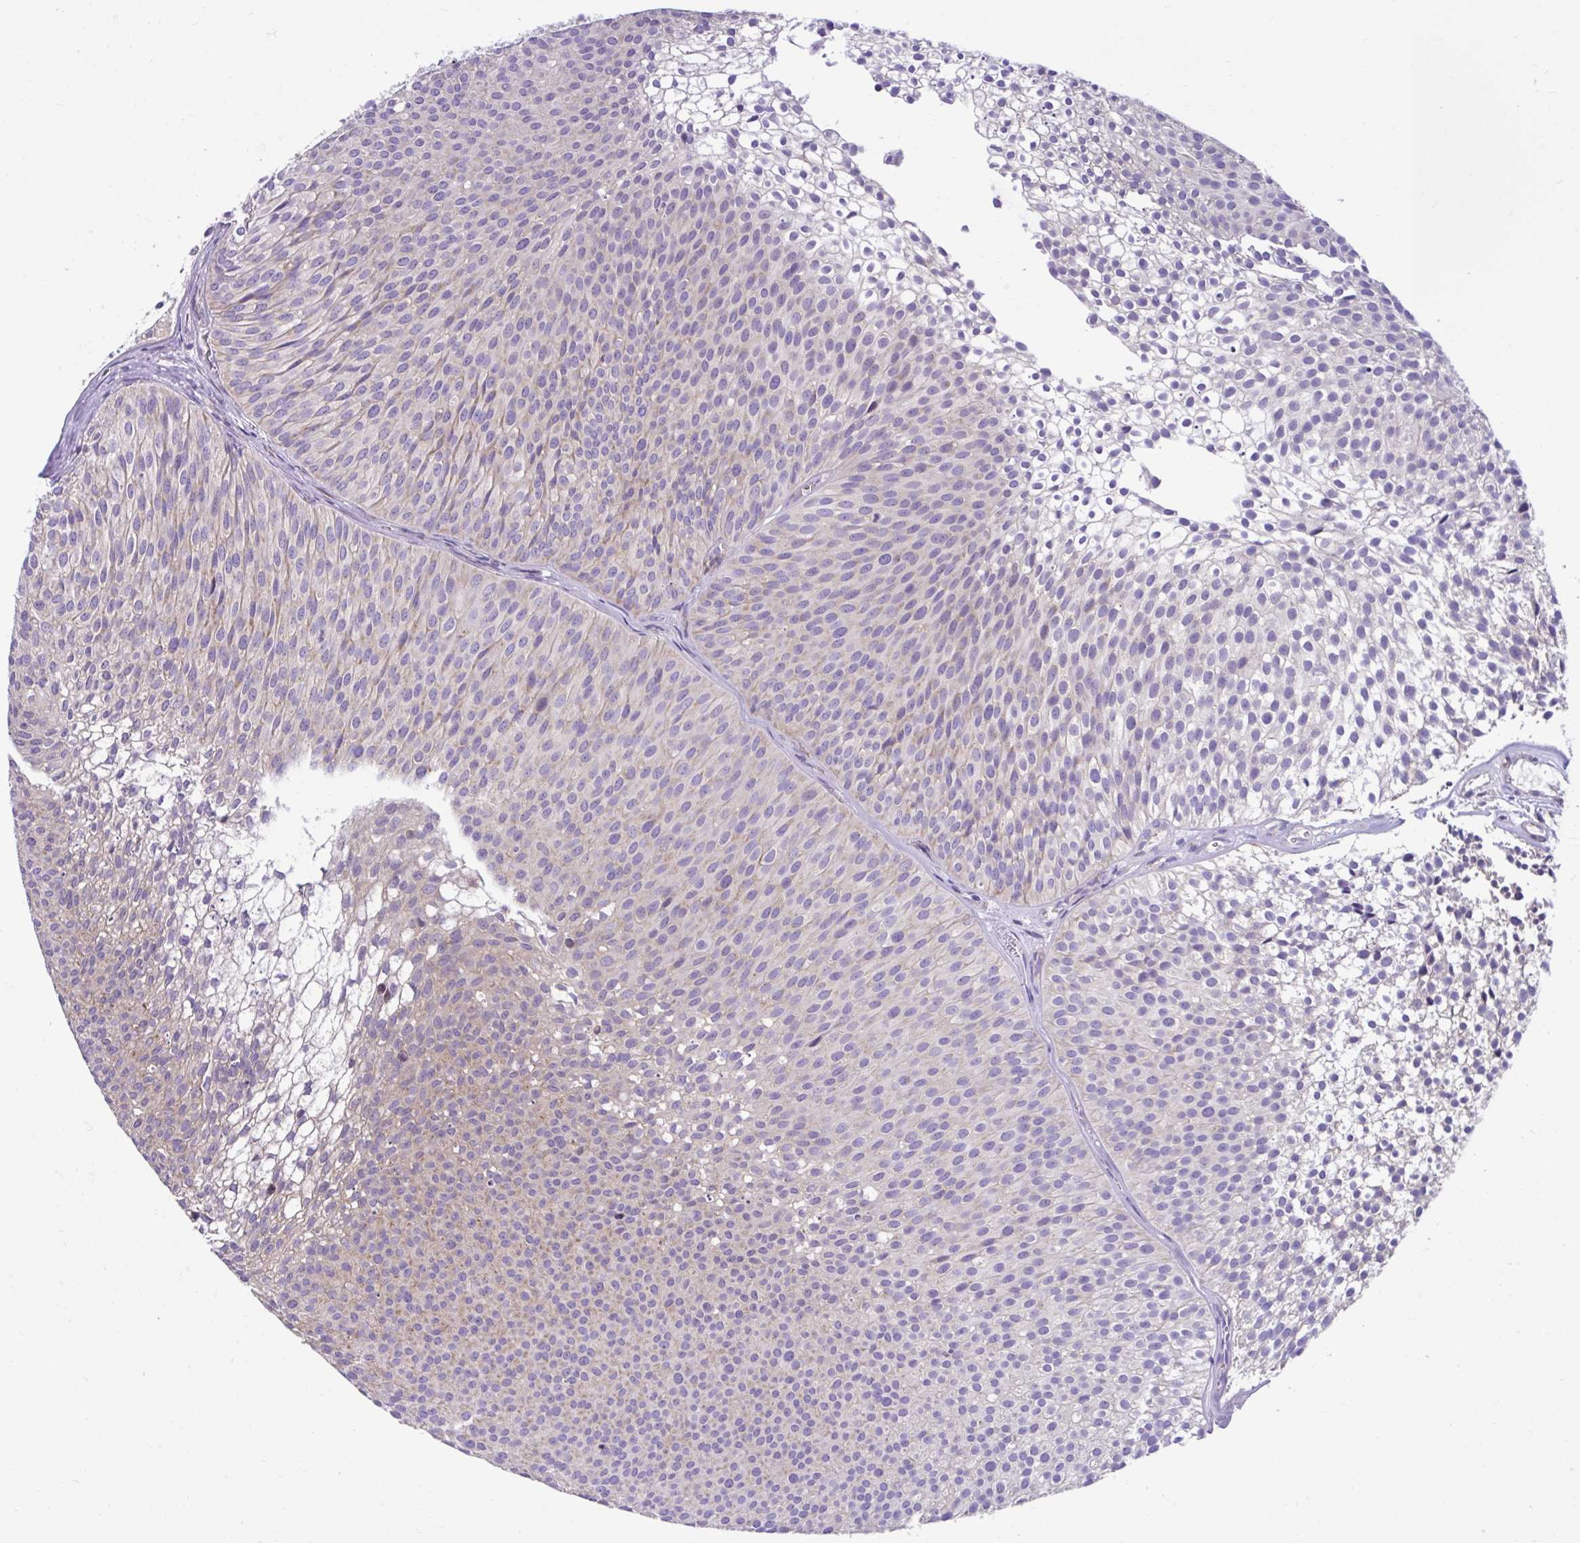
{"staining": {"intensity": "weak", "quantity": "<25%", "location": "cytoplasmic/membranous"}, "tissue": "urothelial cancer", "cell_type": "Tumor cells", "image_type": "cancer", "snomed": [{"axis": "morphology", "description": "Urothelial carcinoma, Low grade"}, {"axis": "topography", "description": "Urinary bladder"}], "caption": "Tumor cells are negative for protein expression in human urothelial cancer. (DAB immunohistochemistry (IHC) visualized using brightfield microscopy, high magnification).", "gene": "RPL7", "patient": {"sex": "male", "age": 91}}